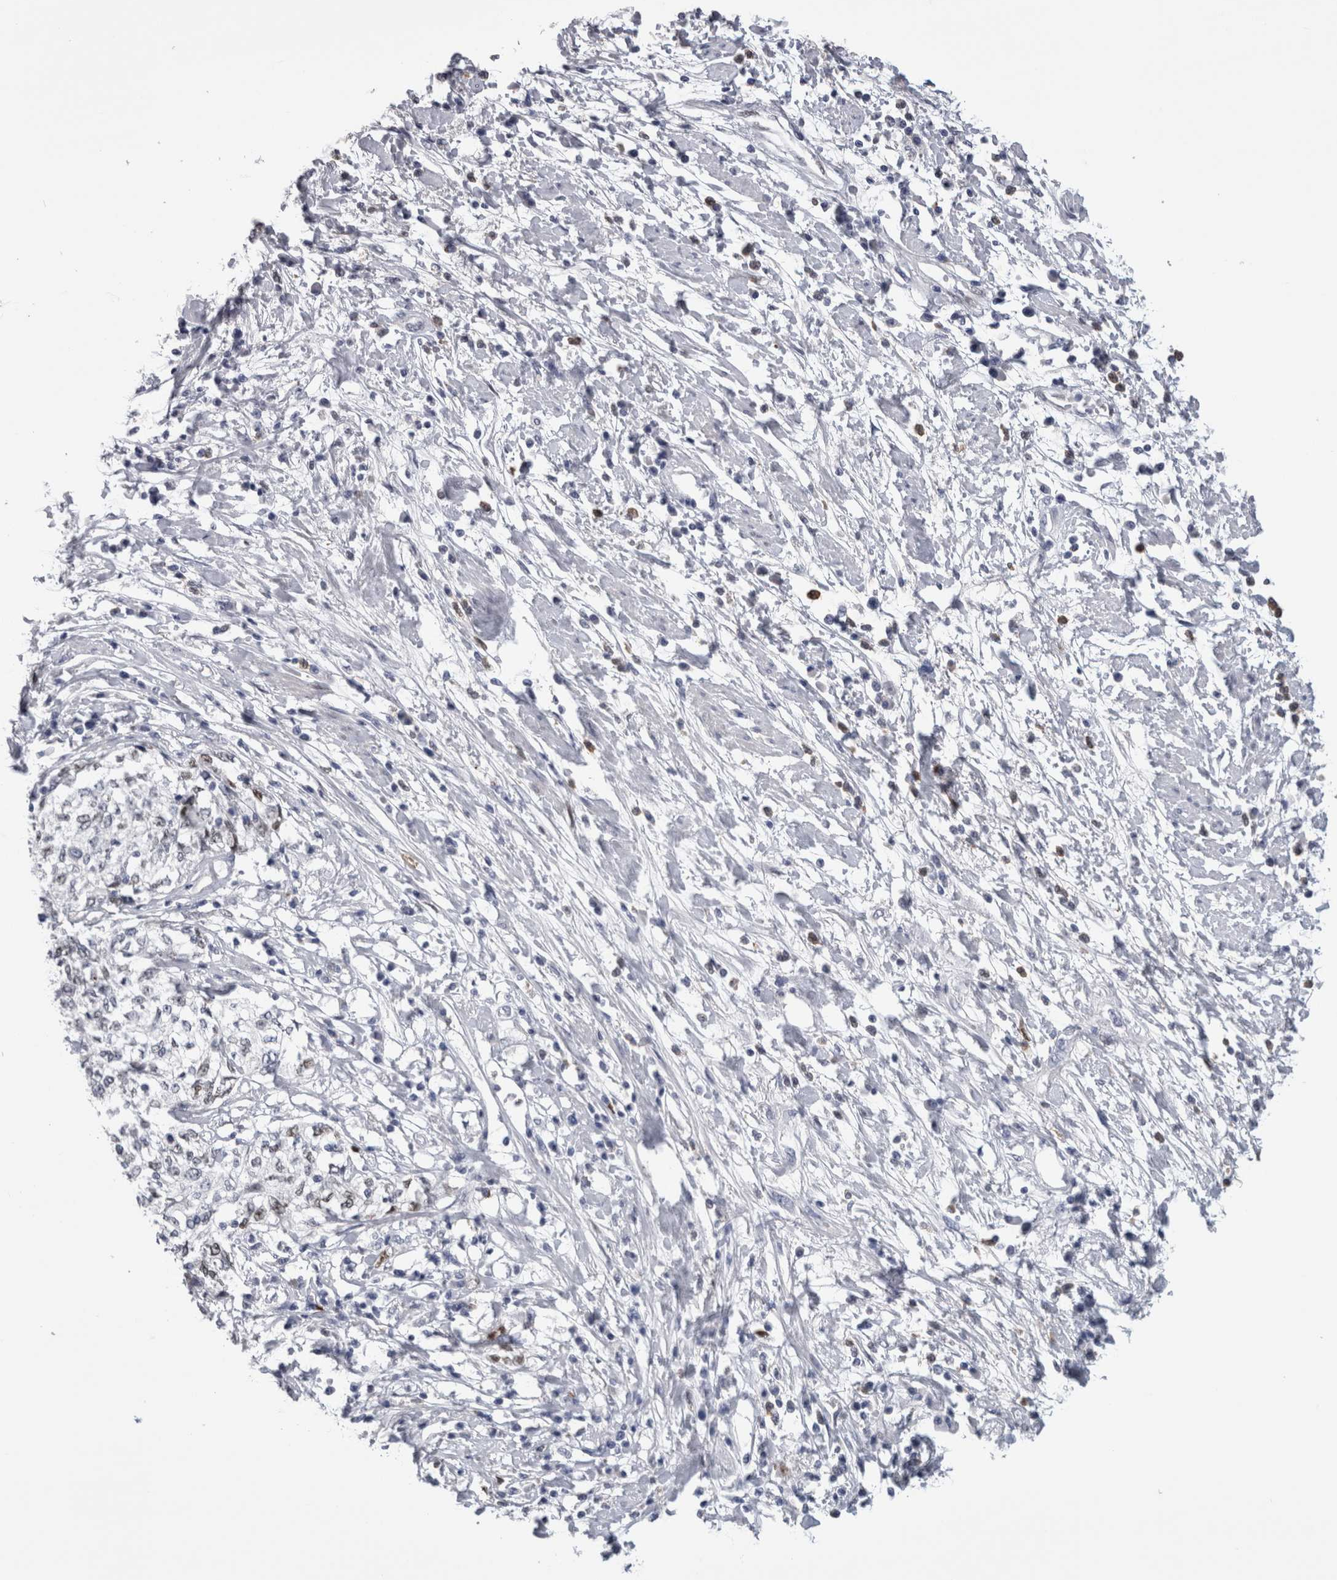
{"staining": {"intensity": "weak", "quantity": "<25%", "location": "nuclear"}, "tissue": "cervical cancer", "cell_type": "Tumor cells", "image_type": "cancer", "snomed": [{"axis": "morphology", "description": "Squamous cell carcinoma, NOS"}, {"axis": "topography", "description": "Cervix"}], "caption": "High magnification brightfield microscopy of cervical cancer stained with DAB (3,3'-diaminobenzidine) (brown) and counterstained with hematoxylin (blue): tumor cells show no significant positivity.", "gene": "IL33", "patient": {"sex": "female", "age": 57}}